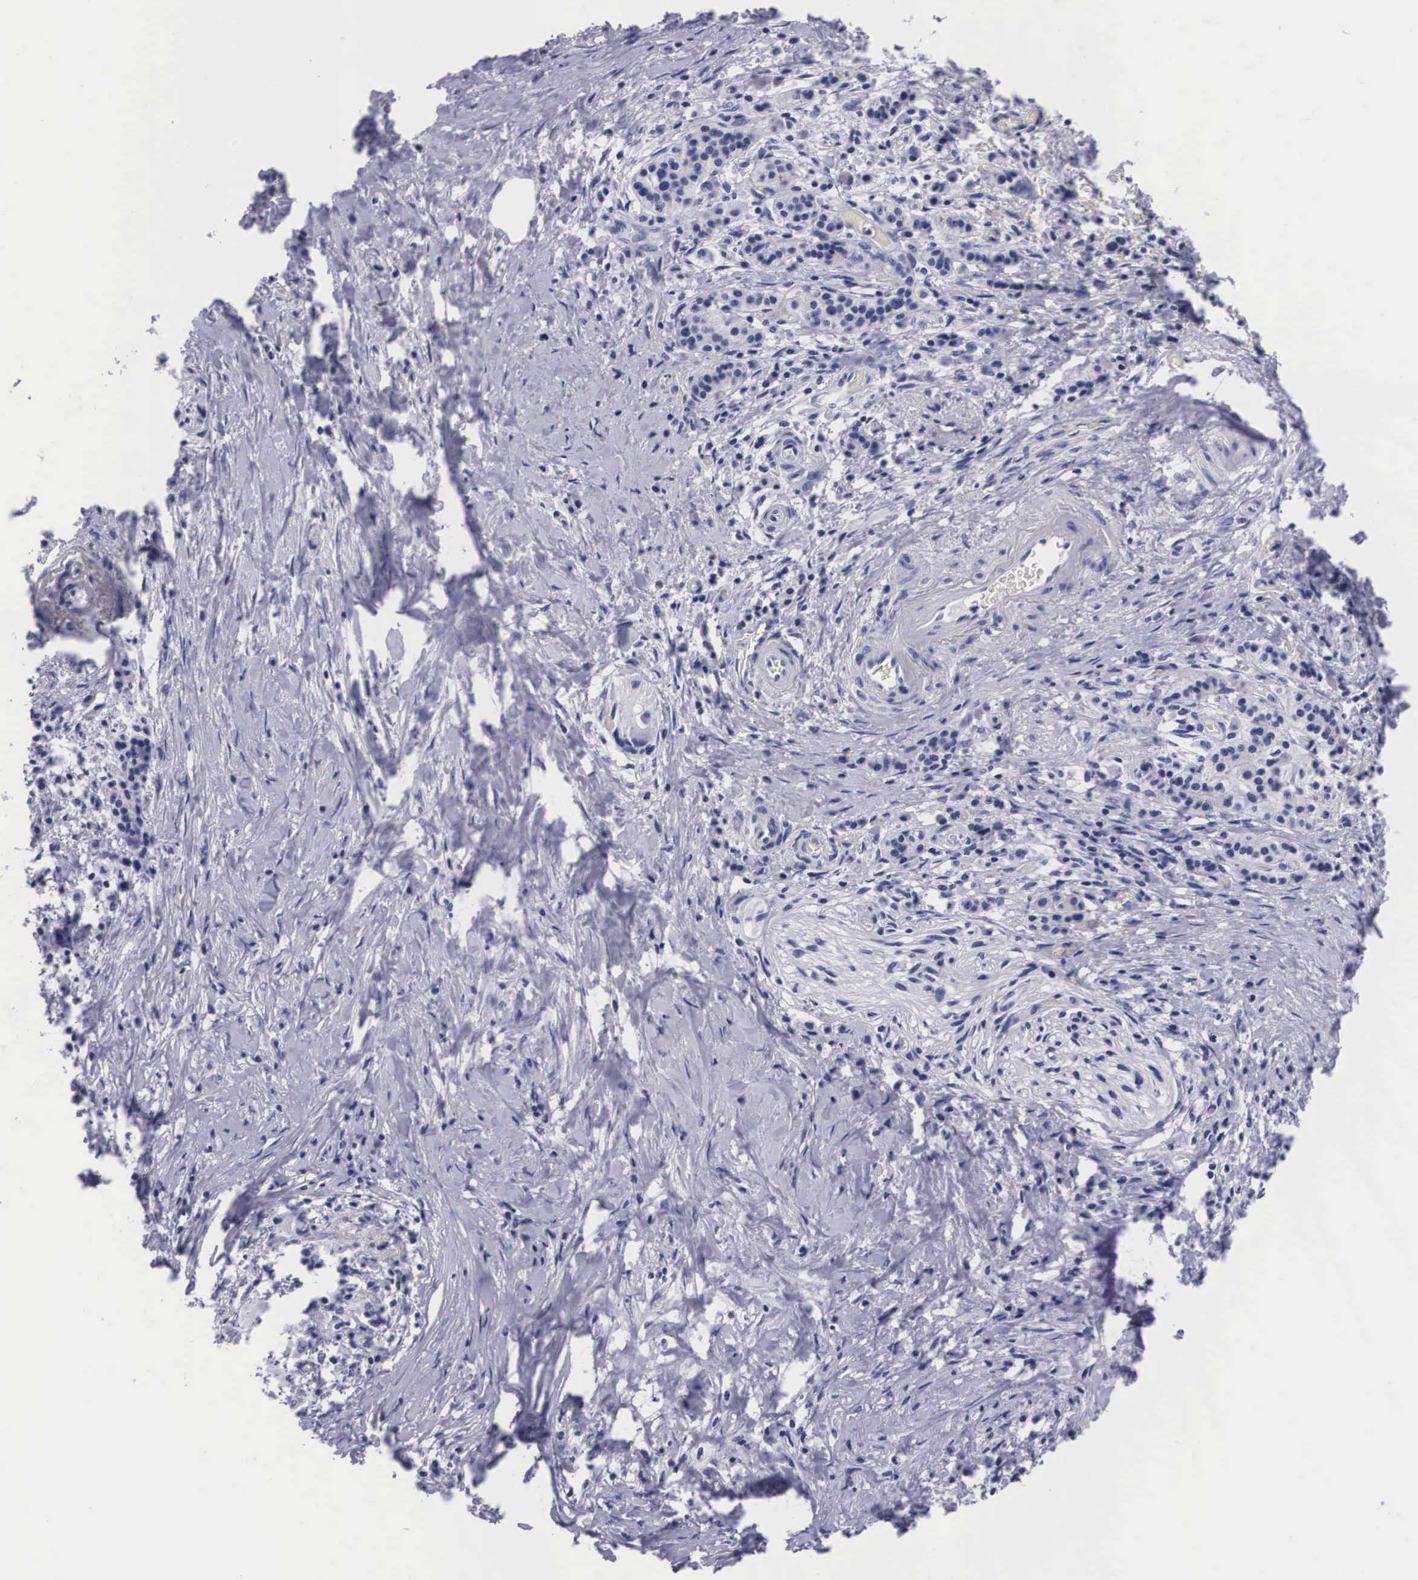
{"staining": {"intensity": "negative", "quantity": "none", "location": "none"}, "tissue": "pancreatic cancer", "cell_type": "Tumor cells", "image_type": "cancer", "snomed": [{"axis": "morphology", "description": "Adenocarcinoma, NOS"}, {"axis": "topography", "description": "Pancreas"}], "caption": "Immunohistochemistry (IHC) micrograph of human adenocarcinoma (pancreatic) stained for a protein (brown), which reveals no positivity in tumor cells.", "gene": "C22orf31", "patient": {"sex": "female", "age": 64}}